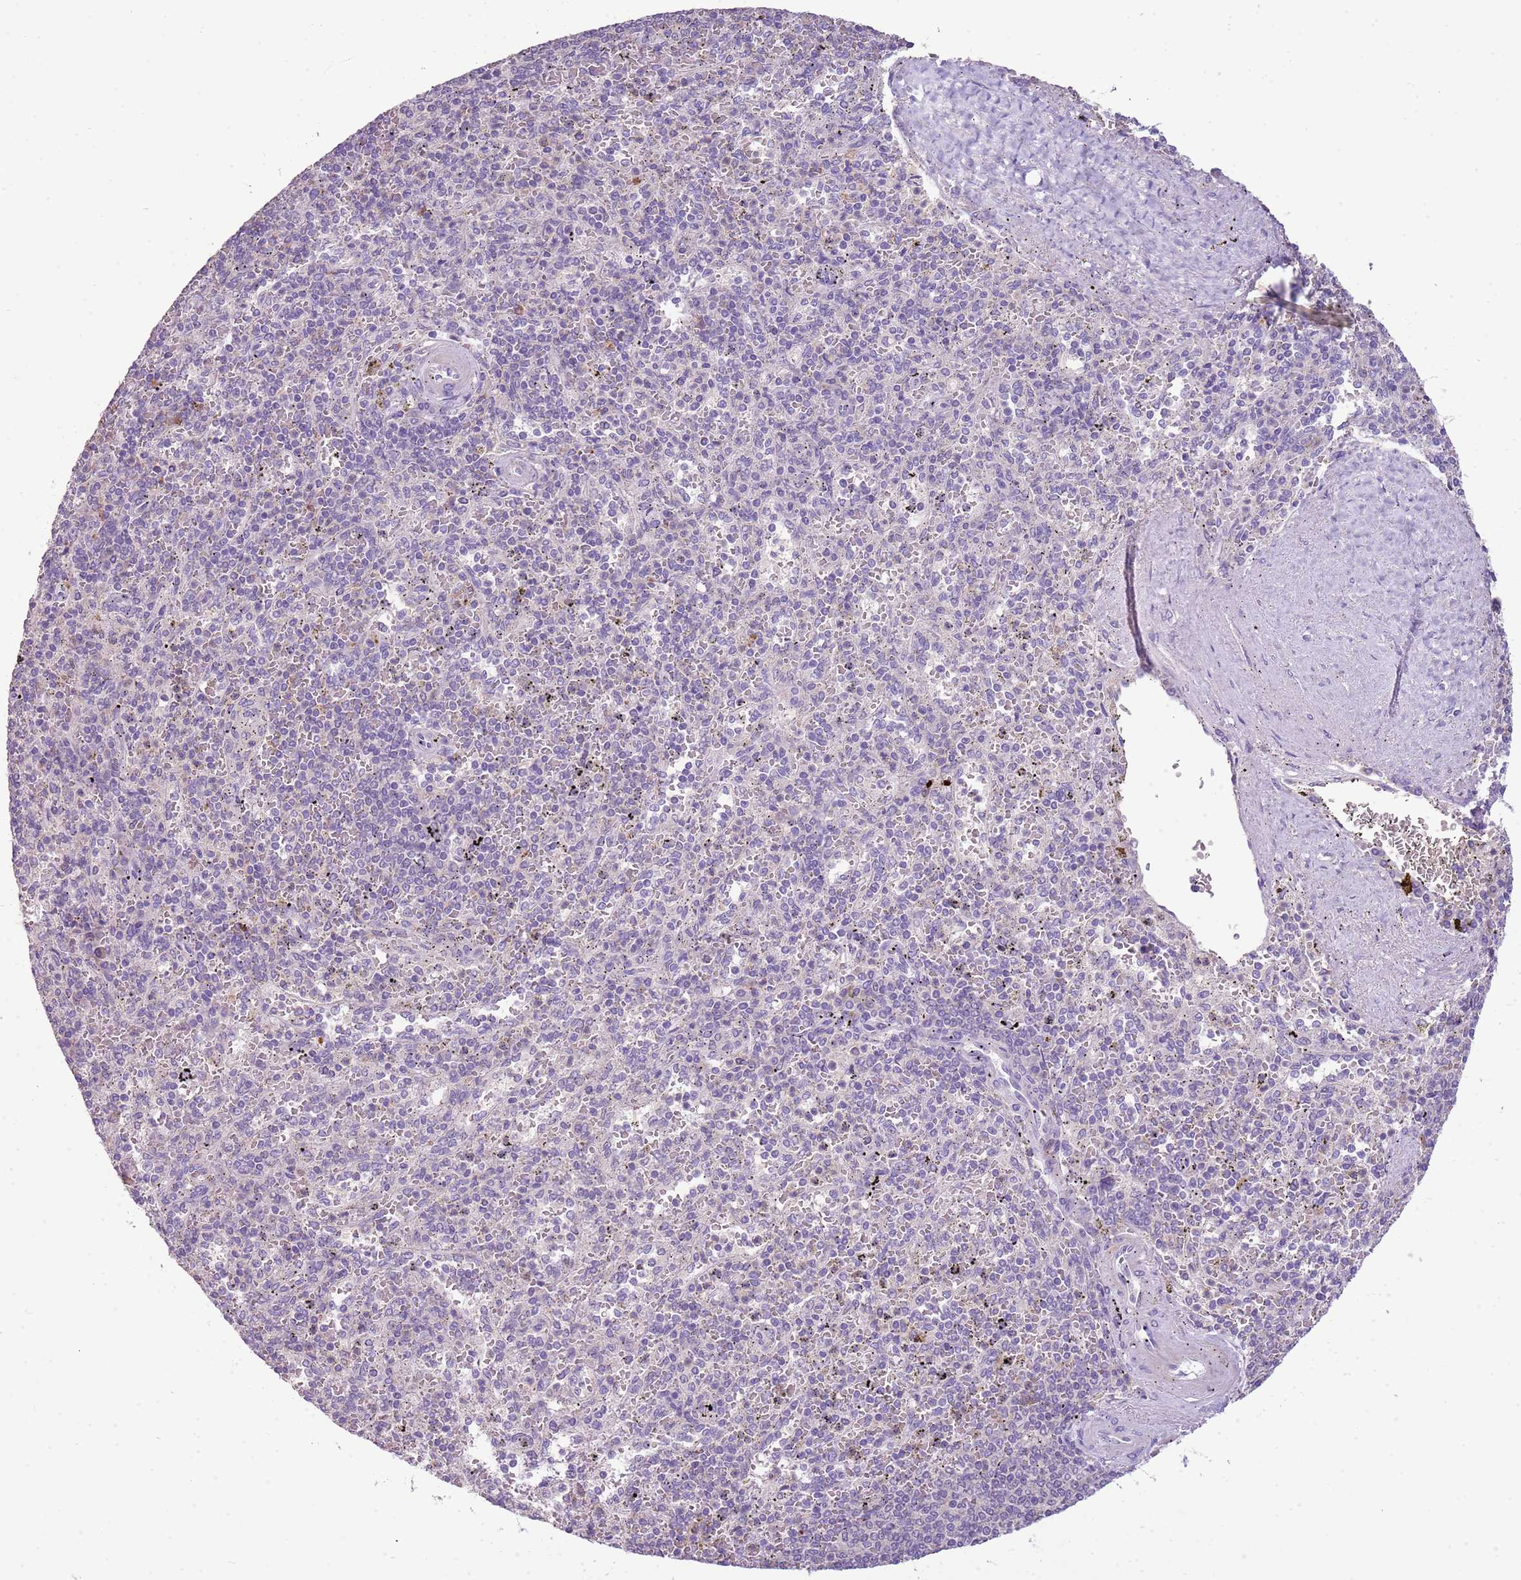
{"staining": {"intensity": "negative", "quantity": "none", "location": "none"}, "tissue": "spleen", "cell_type": "Cells in red pulp", "image_type": "normal", "snomed": [{"axis": "morphology", "description": "Normal tissue, NOS"}, {"axis": "topography", "description": "Spleen"}], "caption": "Immunohistochemical staining of normal human spleen reveals no significant expression in cells in red pulp. Brightfield microscopy of immunohistochemistry stained with DAB (brown) and hematoxylin (blue), captured at high magnification.", "gene": "SCAMP5", "patient": {"sex": "male", "age": 82}}